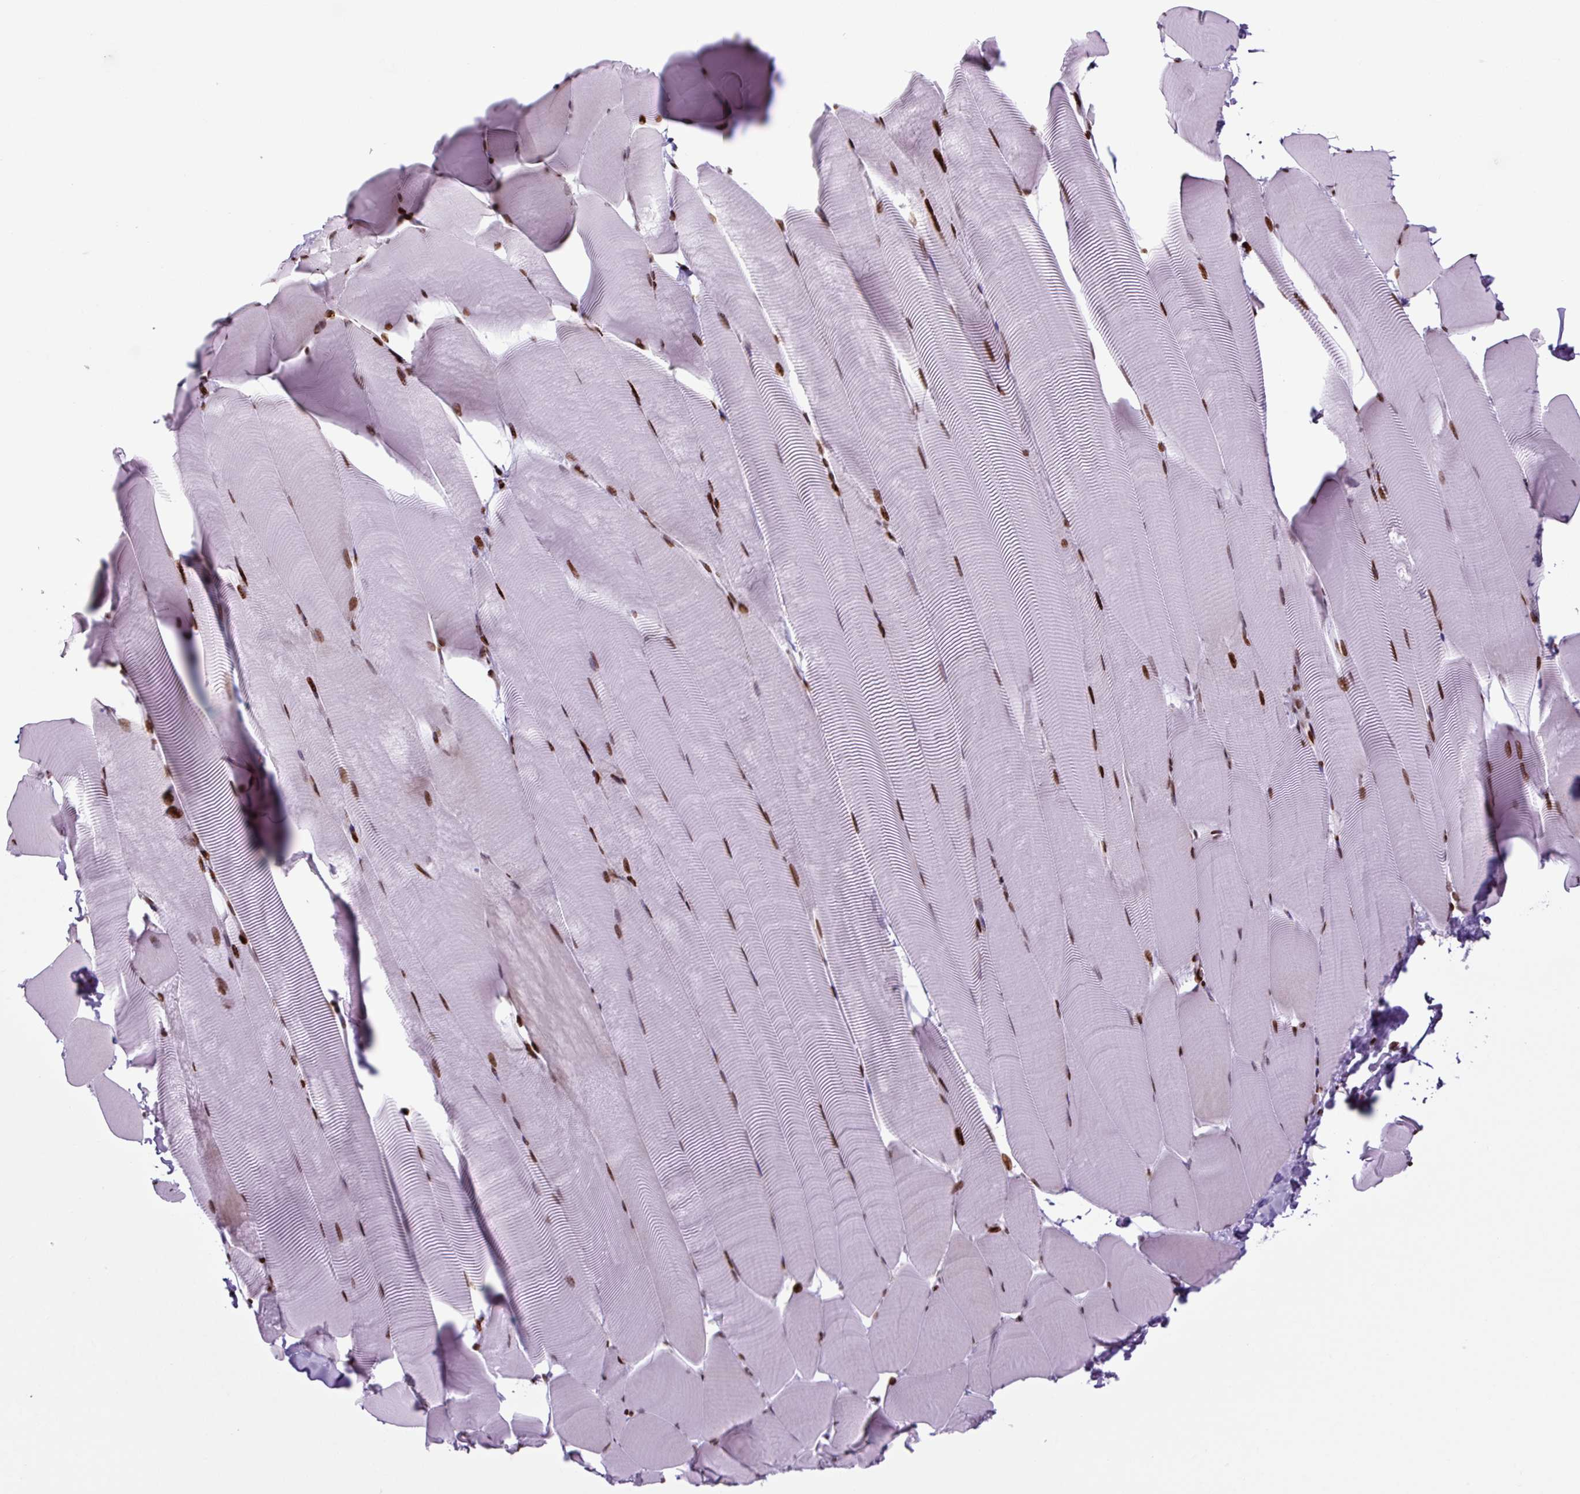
{"staining": {"intensity": "strong", "quantity": "25%-75%", "location": "nuclear"}, "tissue": "skeletal muscle", "cell_type": "Myocytes", "image_type": "normal", "snomed": [{"axis": "morphology", "description": "Normal tissue, NOS"}, {"axis": "topography", "description": "Skeletal muscle"}], "caption": "A high-resolution image shows IHC staining of benign skeletal muscle, which displays strong nuclear staining in approximately 25%-75% of myocytes.", "gene": "H1", "patient": {"sex": "male", "age": 25}}